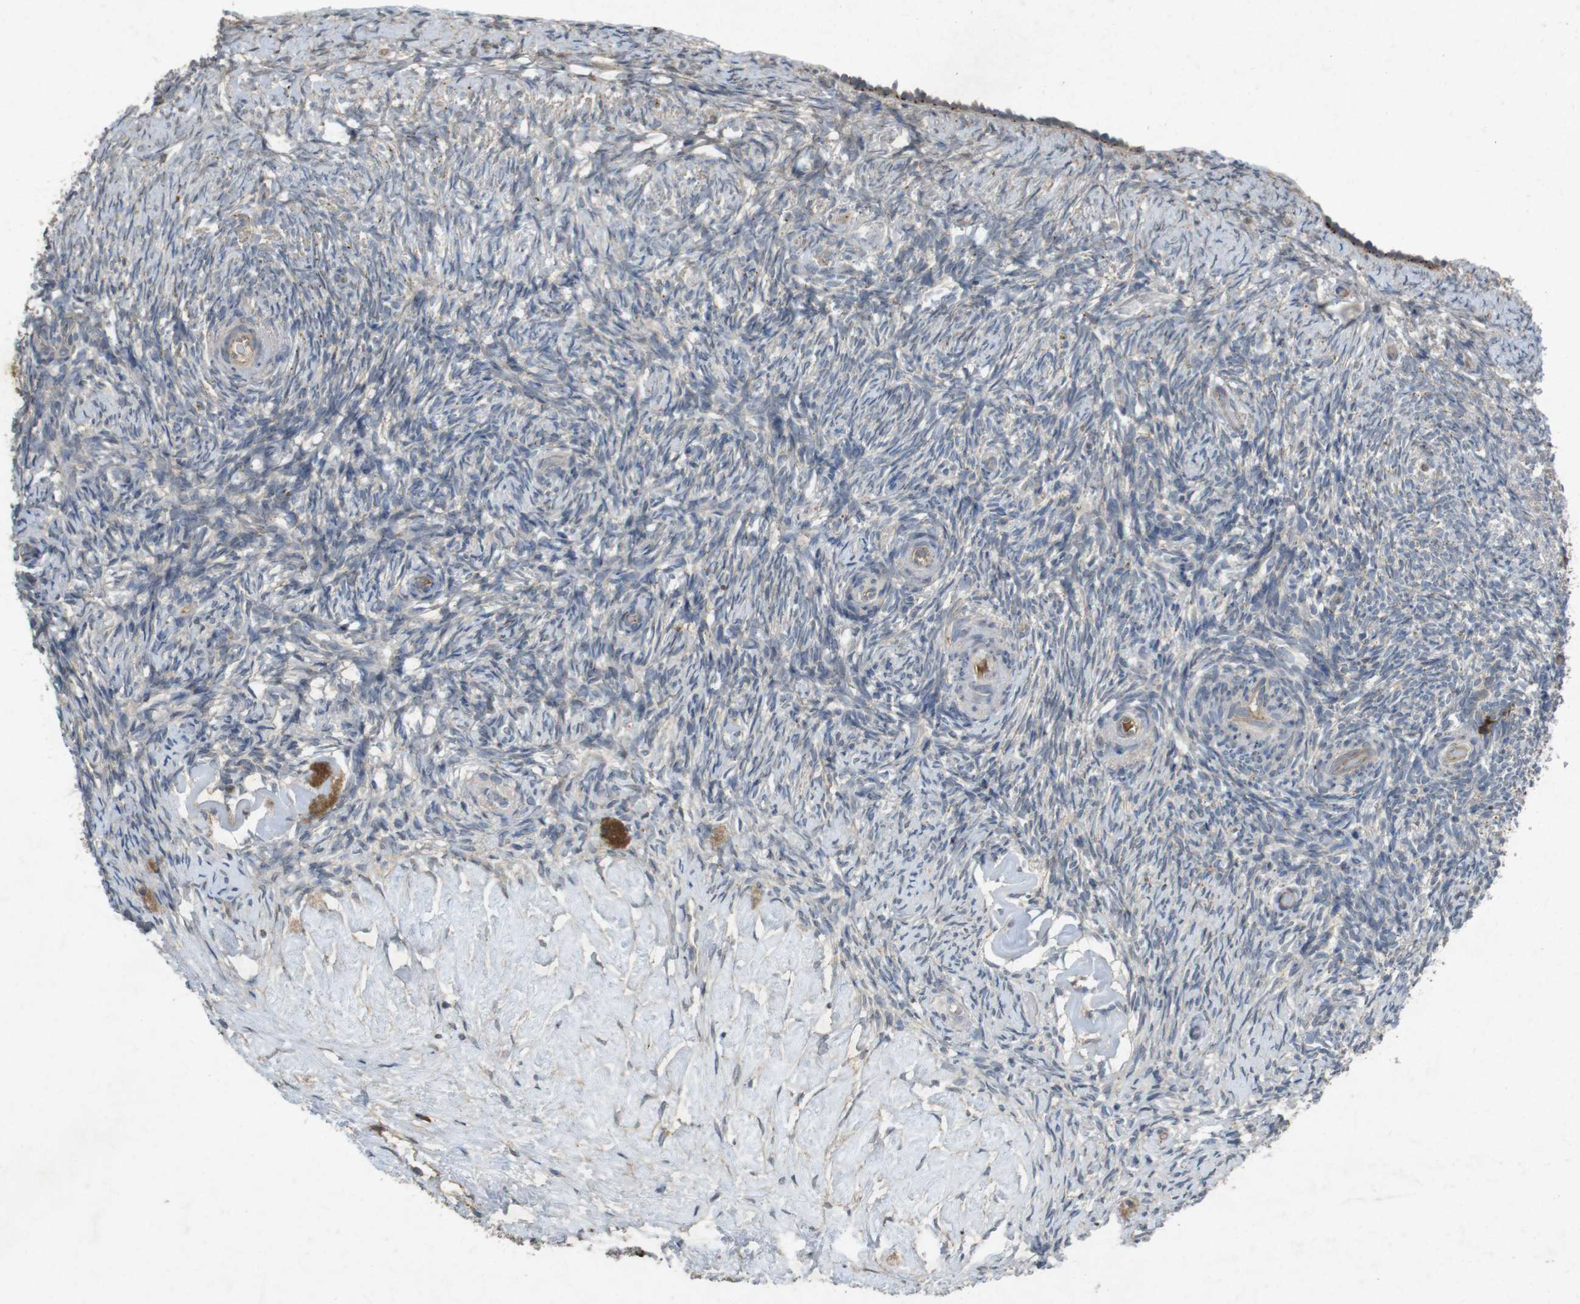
{"staining": {"intensity": "weak", "quantity": "<25%", "location": "cytoplasmic/membranous"}, "tissue": "ovary", "cell_type": "Ovarian stroma cells", "image_type": "normal", "snomed": [{"axis": "morphology", "description": "Normal tissue, NOS"}, {"axis": "topography", "description": "Ovary"}], "caption": "DAB immunohistochemical staining of benign human ovary reveals no significant expression in ovarian stroma cells. (Stains: DAB (3,3'-diaminobenzidine) immunohistochemistry (IHC) with hematoxylin counter stain, Microscopy: brightfield microscopy at high magnification).", "gene": "FLCN", "patient": {"sex": "female", "age": 60}}